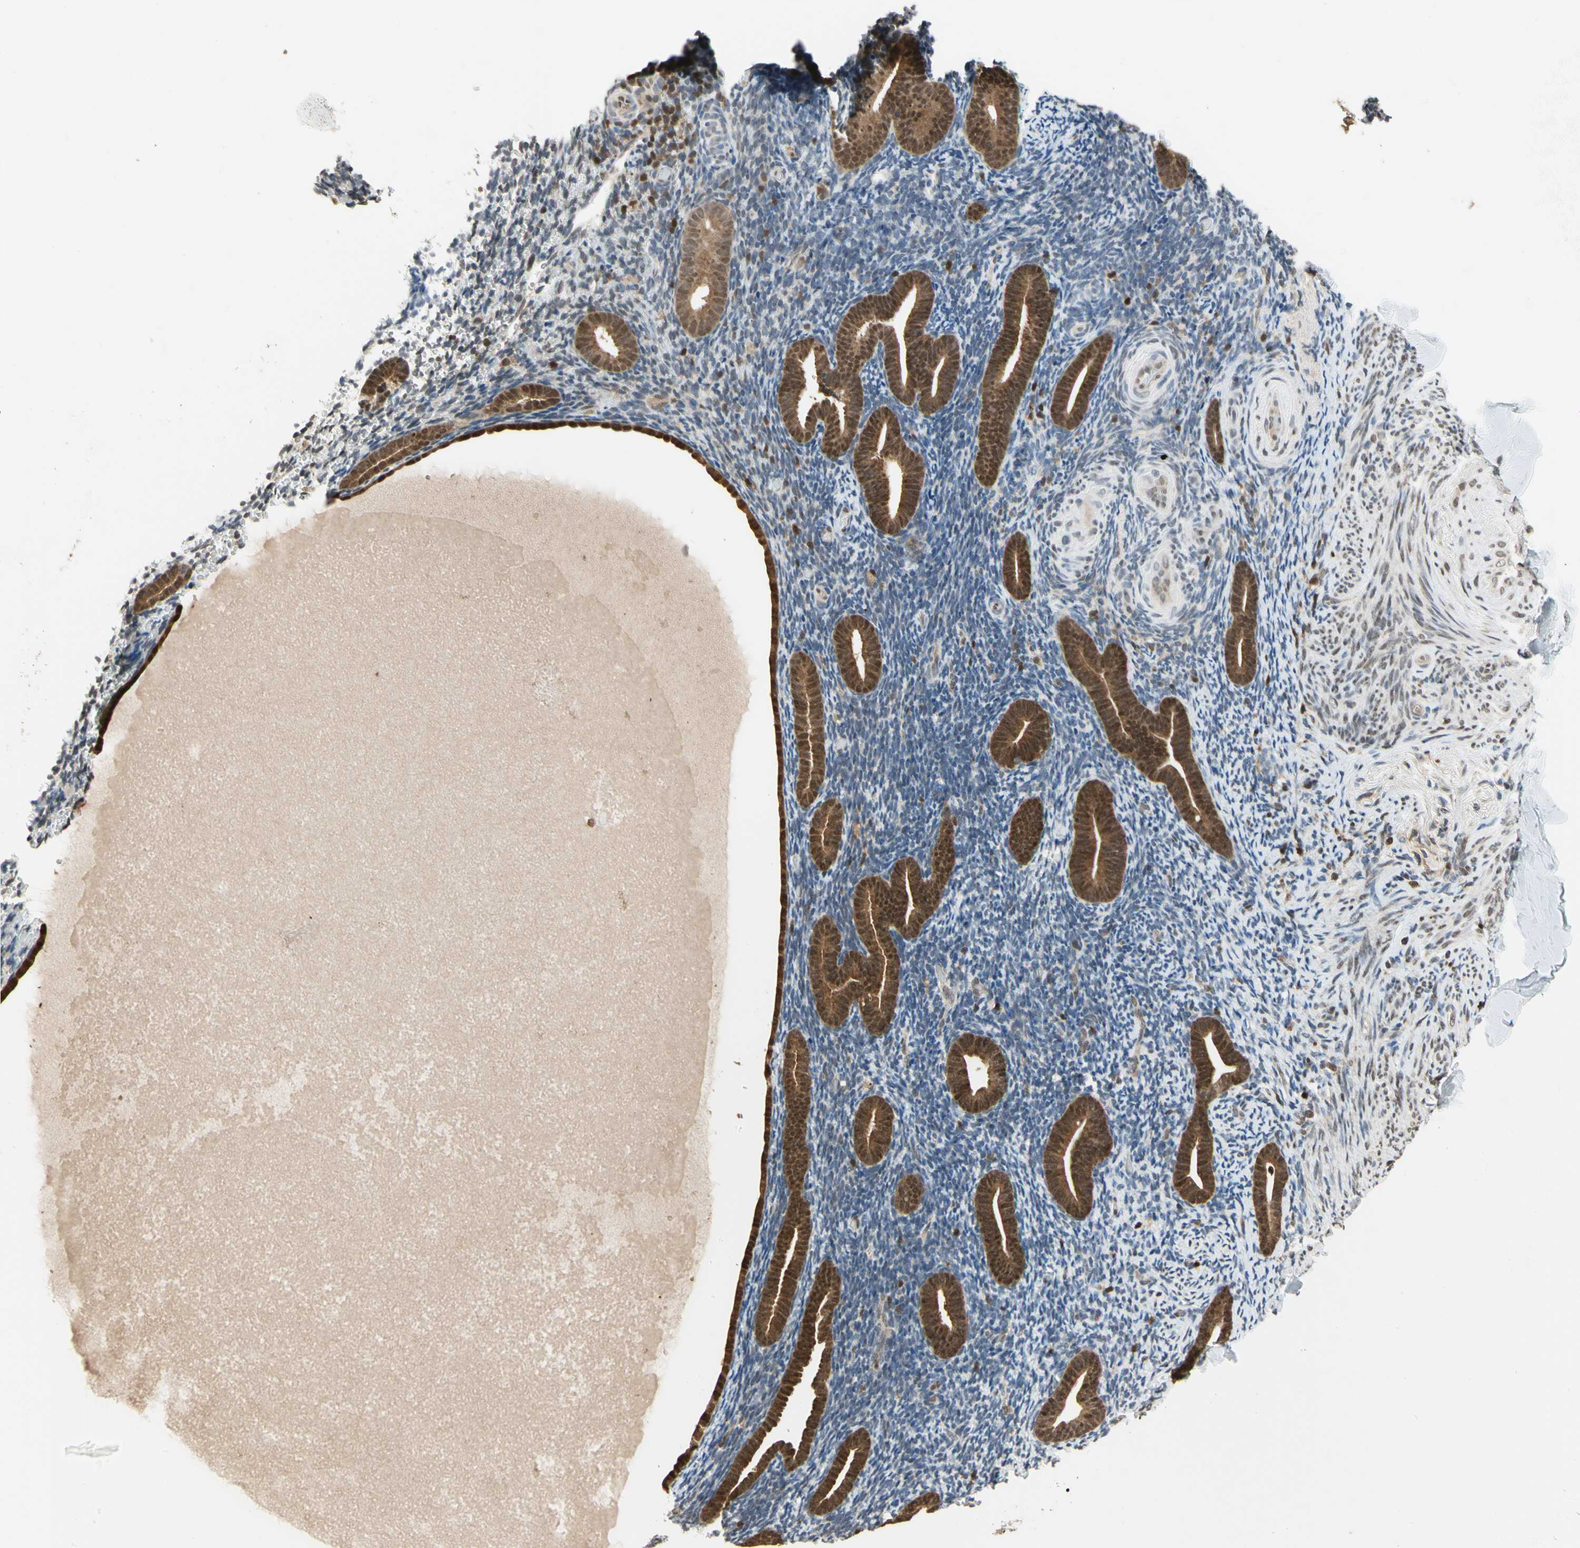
{"staining": {"intensity": "negative", "quantity": "none", "location": "none"}, "tissue": "endometrium", "cell_type": "Cells in endometrial stroma", "image_type": "normal", "snomed": [{"axis": "morphology", "description": "Normal tissue, NOS"}, {"axis": "topography", "description": "Endometrium"}], "caption": "Endometrium stained for a protein using IHC demonstrates no expression cells in endometrial stroma.", "gene": "GSR", "patient": {"sex": "female", "age": 51}}